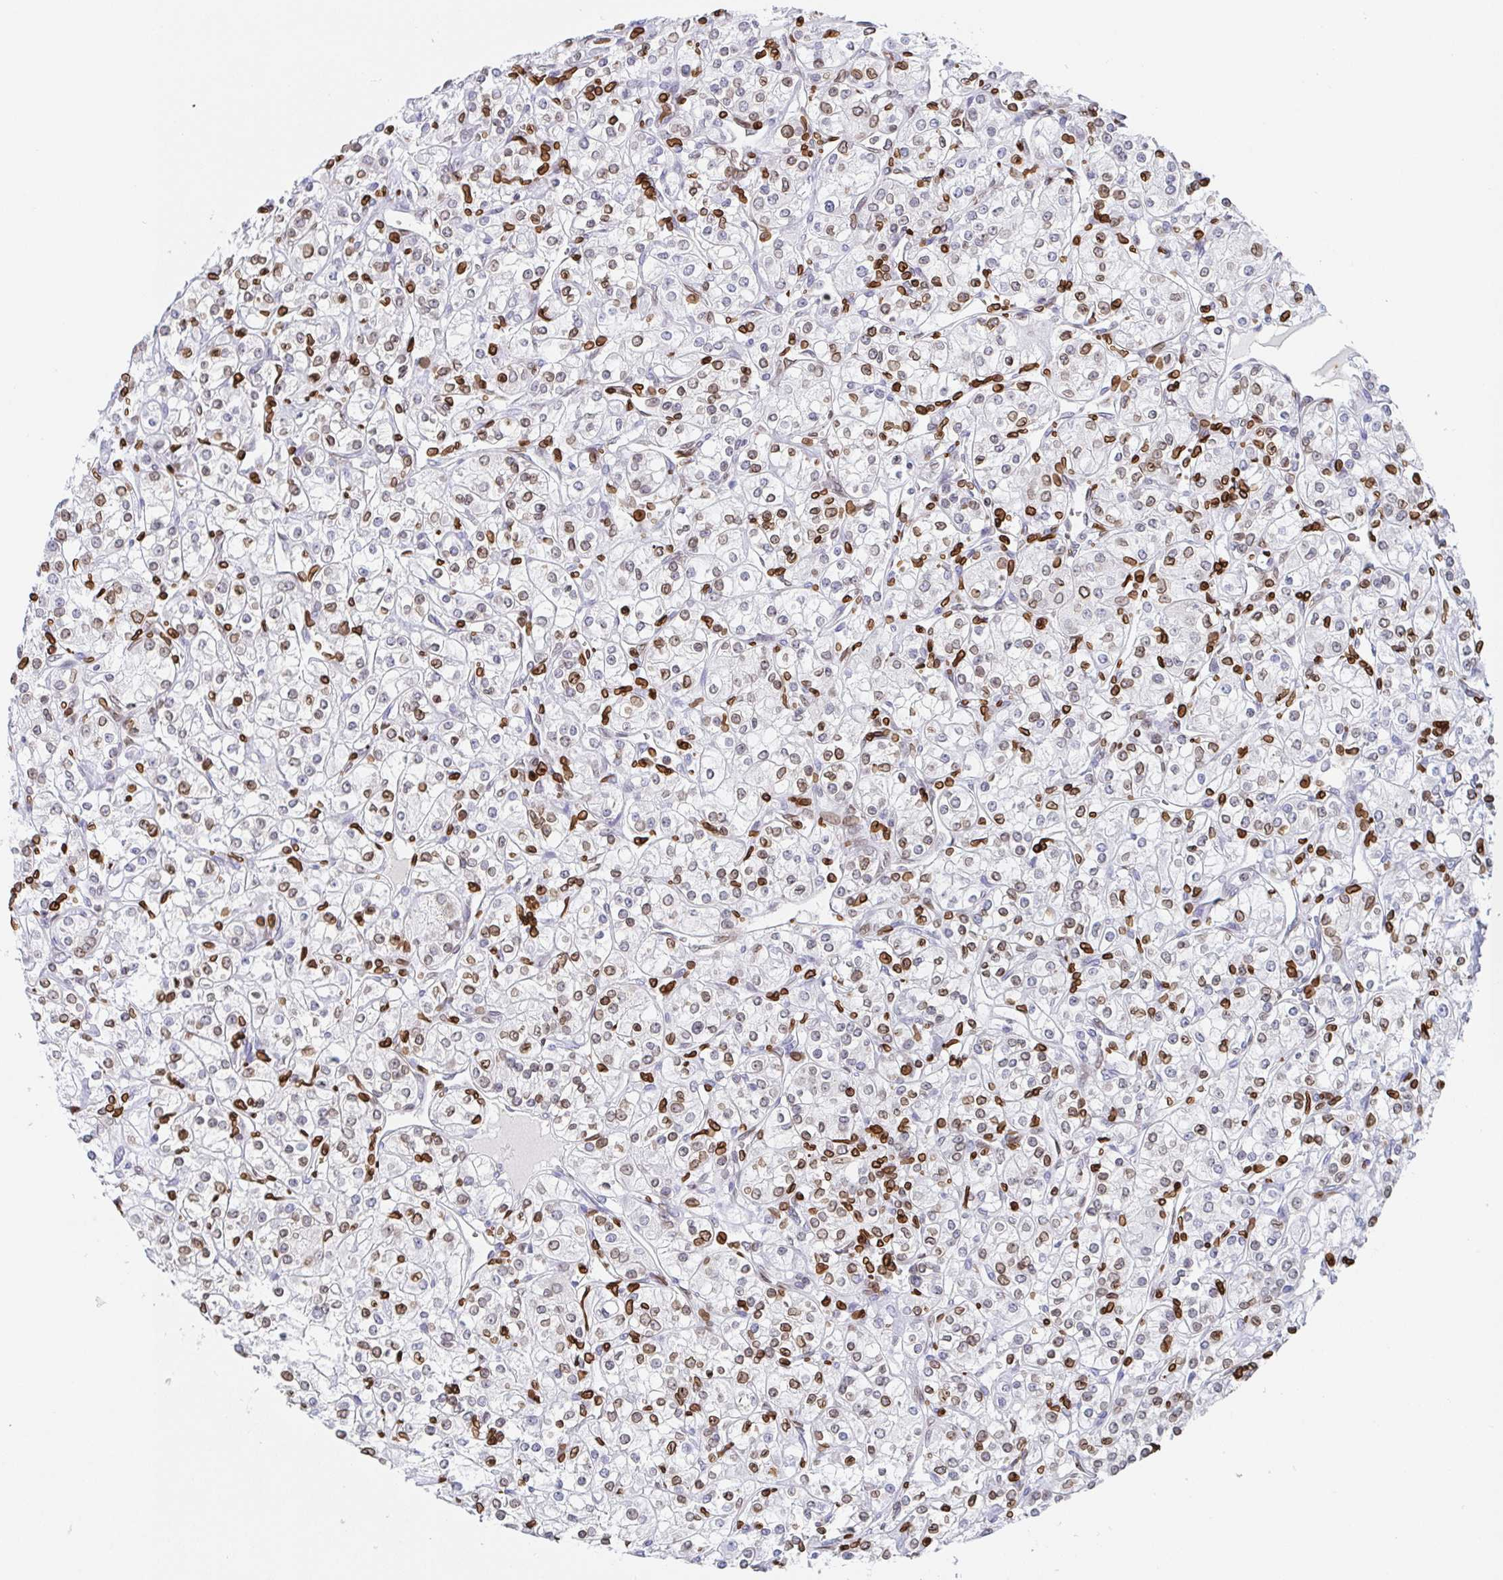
{"staining": {"intensity": "moderate", "quantity": "<25%", "location": "cytoplasmic/membranous,nuclear"}, "tissue": "renal cancer", "cell_type": "Tumor cells", "image_type": "cancer", "snomed": [{"axis": "morphology", "description": "Adenocarcinoma, NOS"}, {"axis": "topography", "description": "Kidney"}], "caption": "IHC staining of renal cancer, which shows low levels of moderate cytoplasmic/membranous and nuclear expression in approximately <25% of tumor cells indicating moderate cytoplasmic/membranous and nuclear protein staining. The staining was performed using DAB (3,3'-diaminobenzidine) (brown) for protein detection and nuclei were counterstained in hematoxylin (blue).", "gene": "BTBD7", "patient": {"sex": "male", "age": 77}}